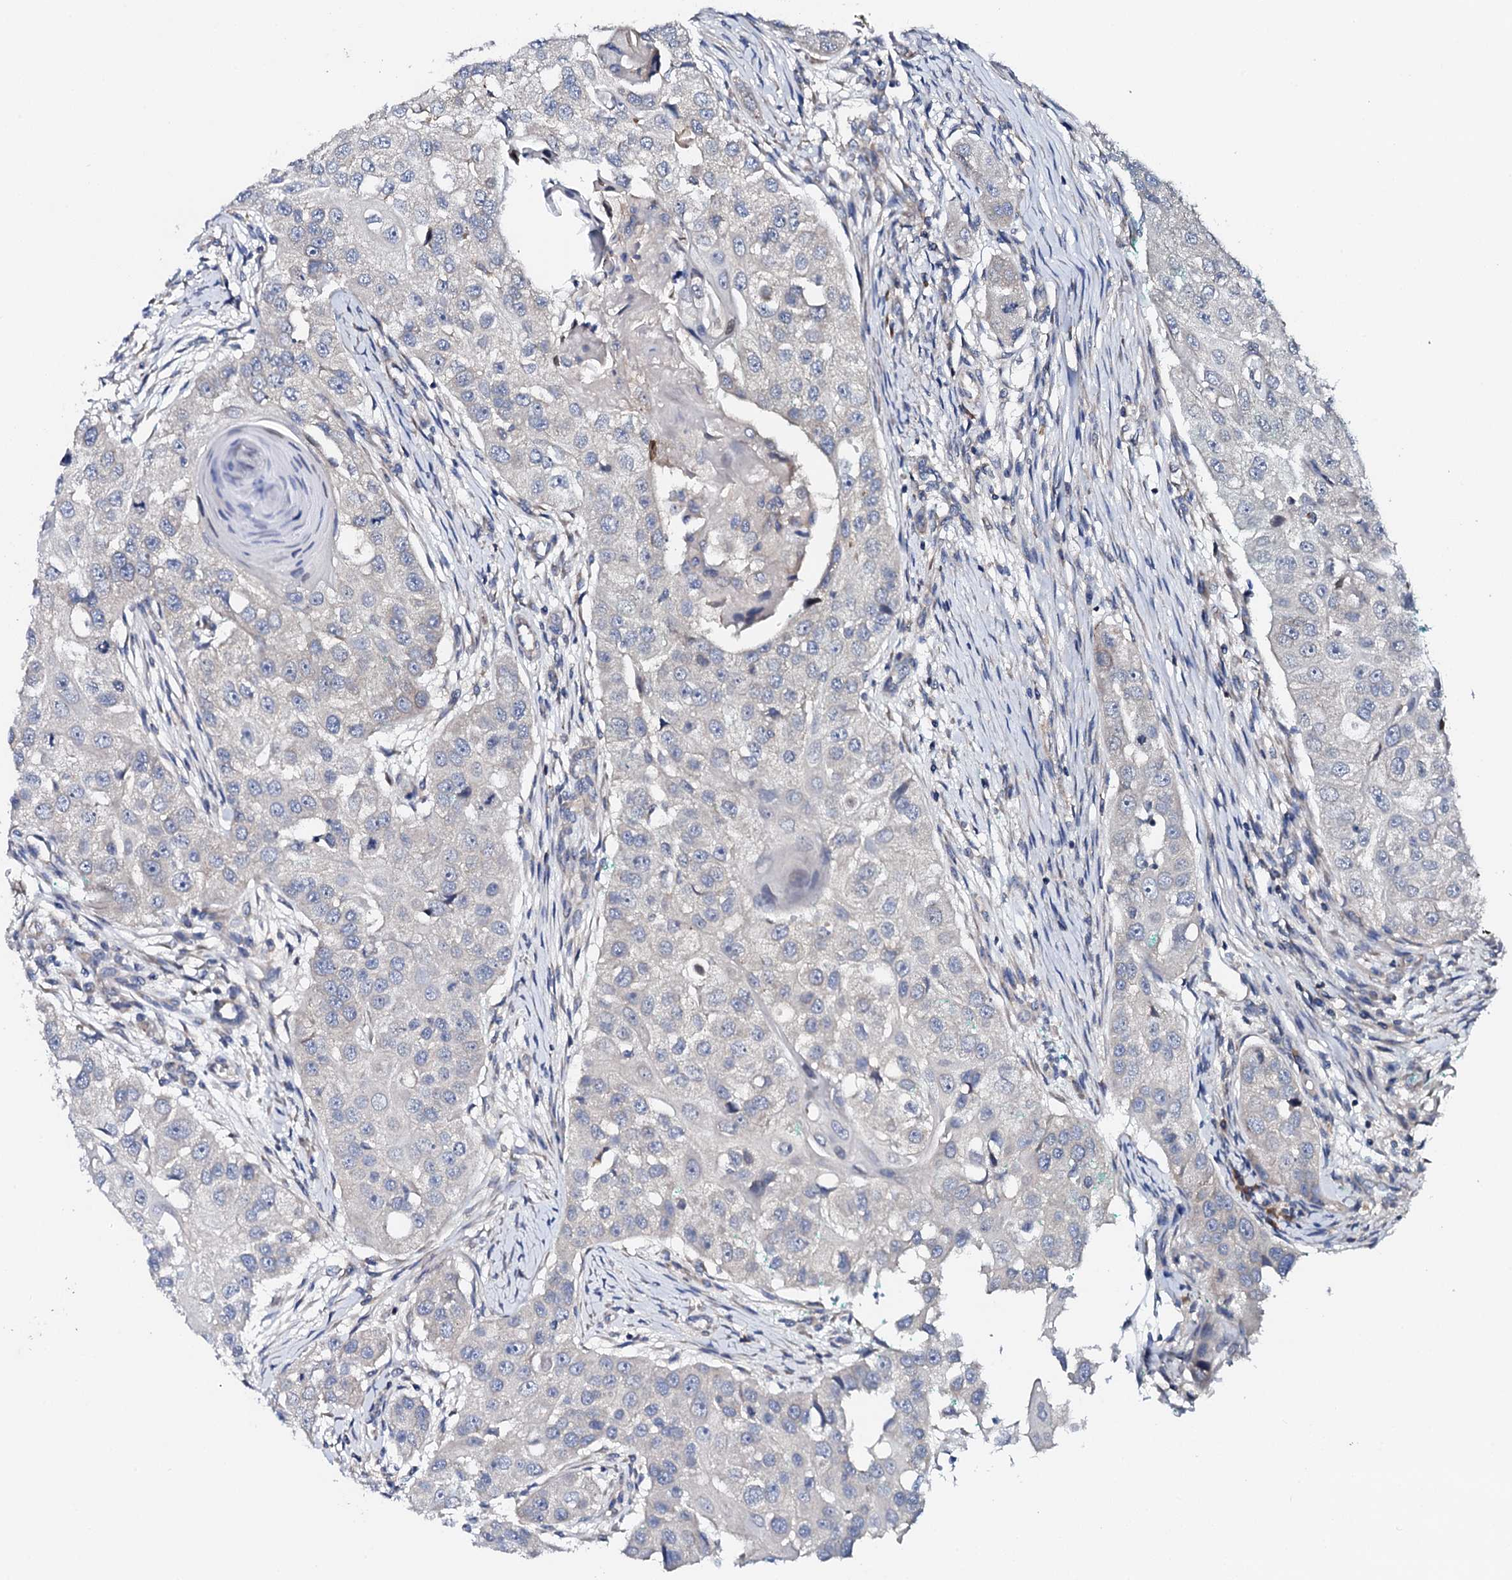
{"staining": {"intensity": "negative", "quantity": "none", "location": "none"}, "tissue": "head and neck cancer", "cell_type": "Tumor cells", "image_type": "cancer", "snomed": [{"axis": "morphology", "description": "Normal tissue, NOS"}, {"axis": "morphology", "description": "Squamous cell carcinoma, NOS"}, {"axis": "topography", "description": "Skeletal muscle"}, {"axis": "topography", "description": "Head-Neck"}], "caption": "Squamous cell carcinoma (head and neck) was stained to show a protein in brown. There is no significant positivity in tumor cells.", "gene": "NUP58", "patient": {"sex": "male", "age": 51}}